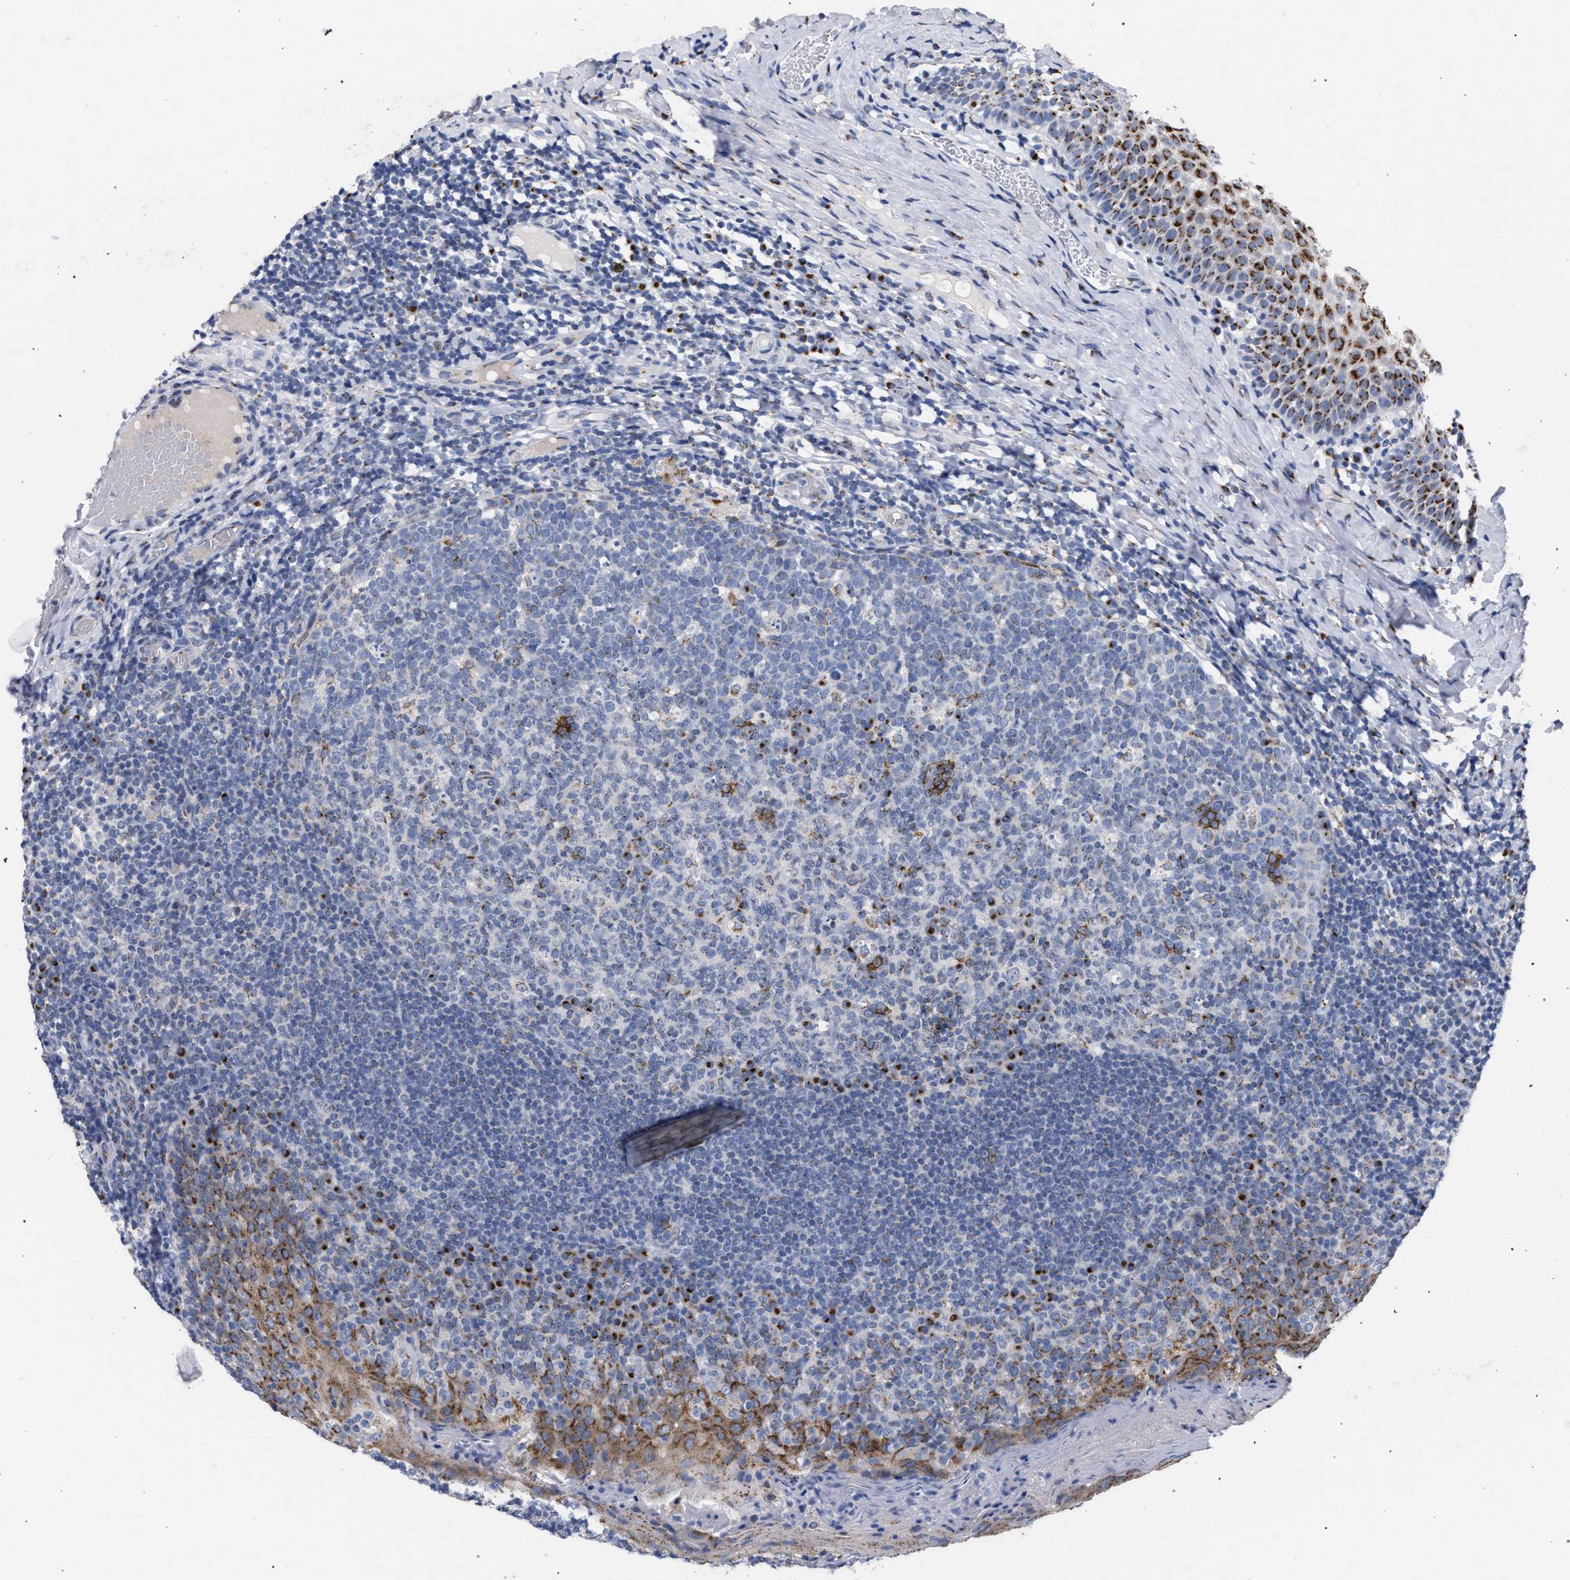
{"staining": {"intensity": "moderate", "quantity": "<25%", "location": "cytoplasmic/membranous"}, "tissue": "tonsil", "cell_type": "Germinal center cells", "image_type": "normal", "snomed": [{"axis": "morphology", "description": "Normal tissue, NOS"}, {"axis": "topography", "description": "Tonsil"}], "caption": "Human tonsil stained for a protein (brown) demonstrates moderate cytoplasmic/membranous positive positivity in about <25% of germinal center cells.", "gene": "GOLGA2", "patient": {"sex": "female", "age": 19}}